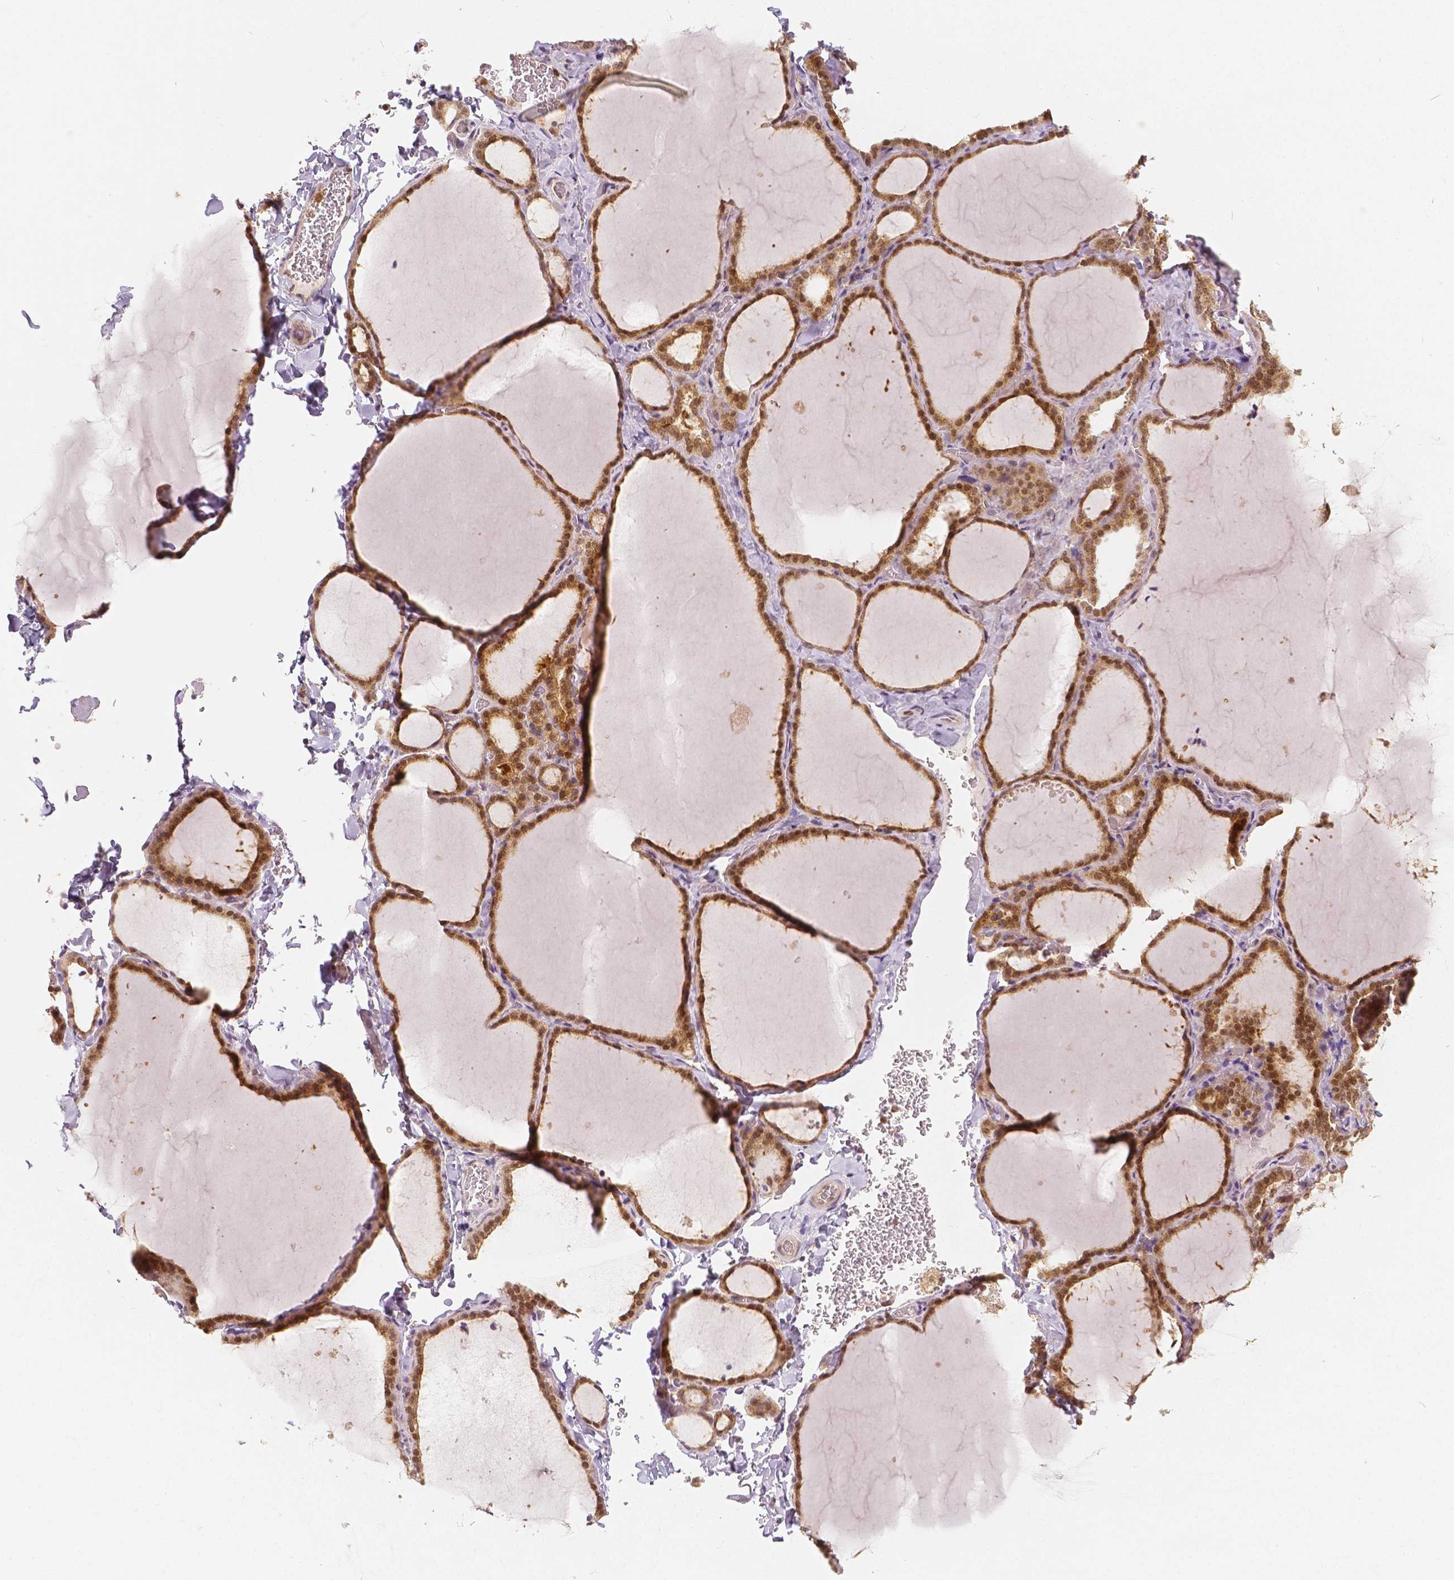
{"staining": {"intensity": "moderate", "quantity": ">75%", "location": "cytoplasmic/membranous,nuclear"}, "tissue": "thyroid gland", "cell_type": "Glandular cells", "image_type": "normal", "snomed": [{"axis": "morphology", "description": "Normal tissue, NOS"}, {"axis": "topography", "description": "Thyroid gland"}], "caption": "Moderate cytoplasmic/membranous,nuclear staining for a protein is identified in approximately >75% of glandular cells of unremarkable thyroid gland using immunohistochemistry.", "gene": "NAPRT", "patient": {"sex": "female", "age": 22}}